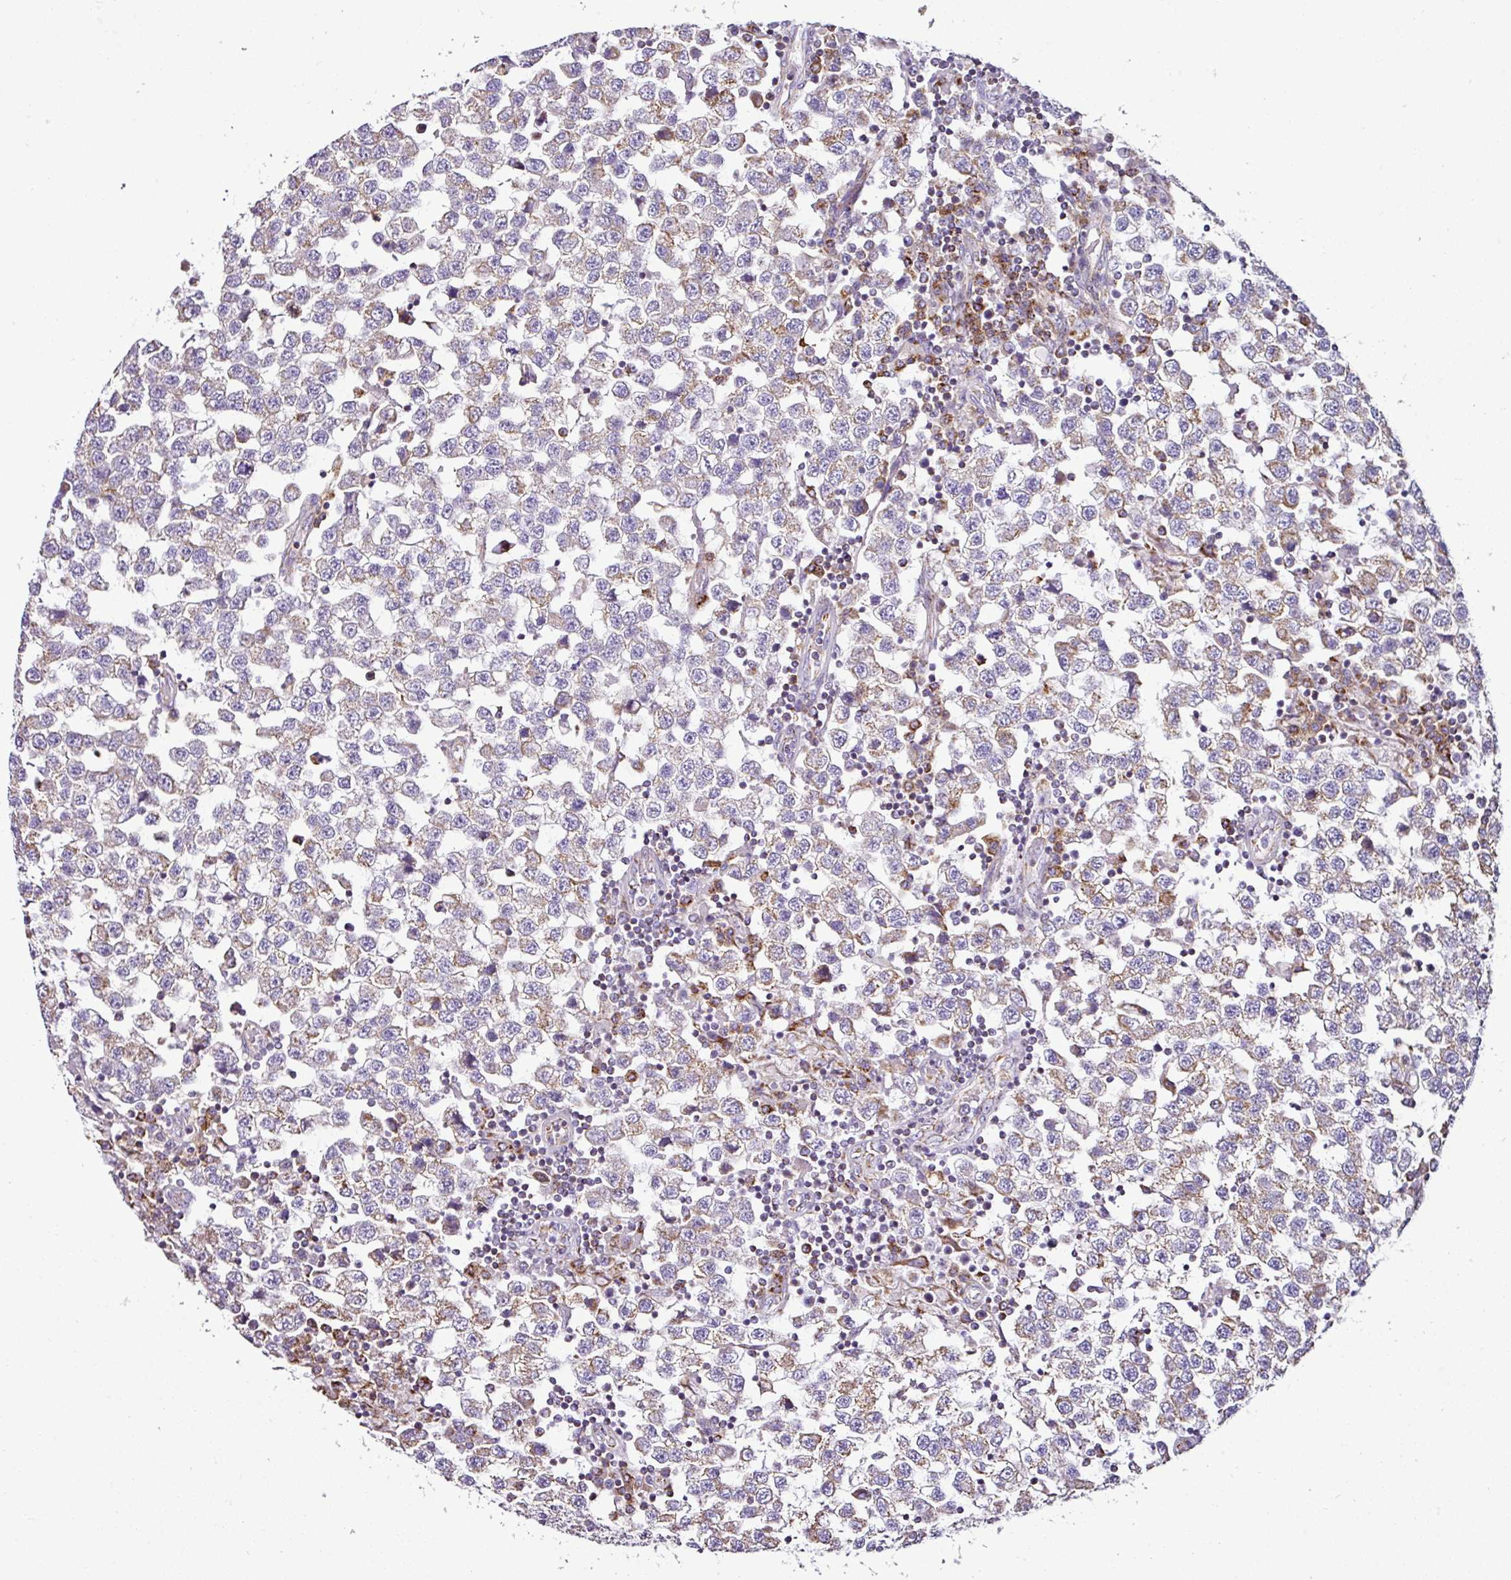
{"staining": {"intensity": "weak", "quantity": "25%-75%", "location": "cytoplasmic/membranous"}, "tissue": "testis cancer", "cell_type": "Tumor cells", "image_type": "cancer", "snomed": [{"axis": "morphology", "description": "Seminoma, NOS"}, {"axis": "topography", "description": "Testis"}], "caption": "Weak cytoplasmic/membranous expression is present in about 25%-75% of tumor cells in seminoma (testis).", "gene": "DPAGT1", "patient": {"sex": "male", "age": 34}}